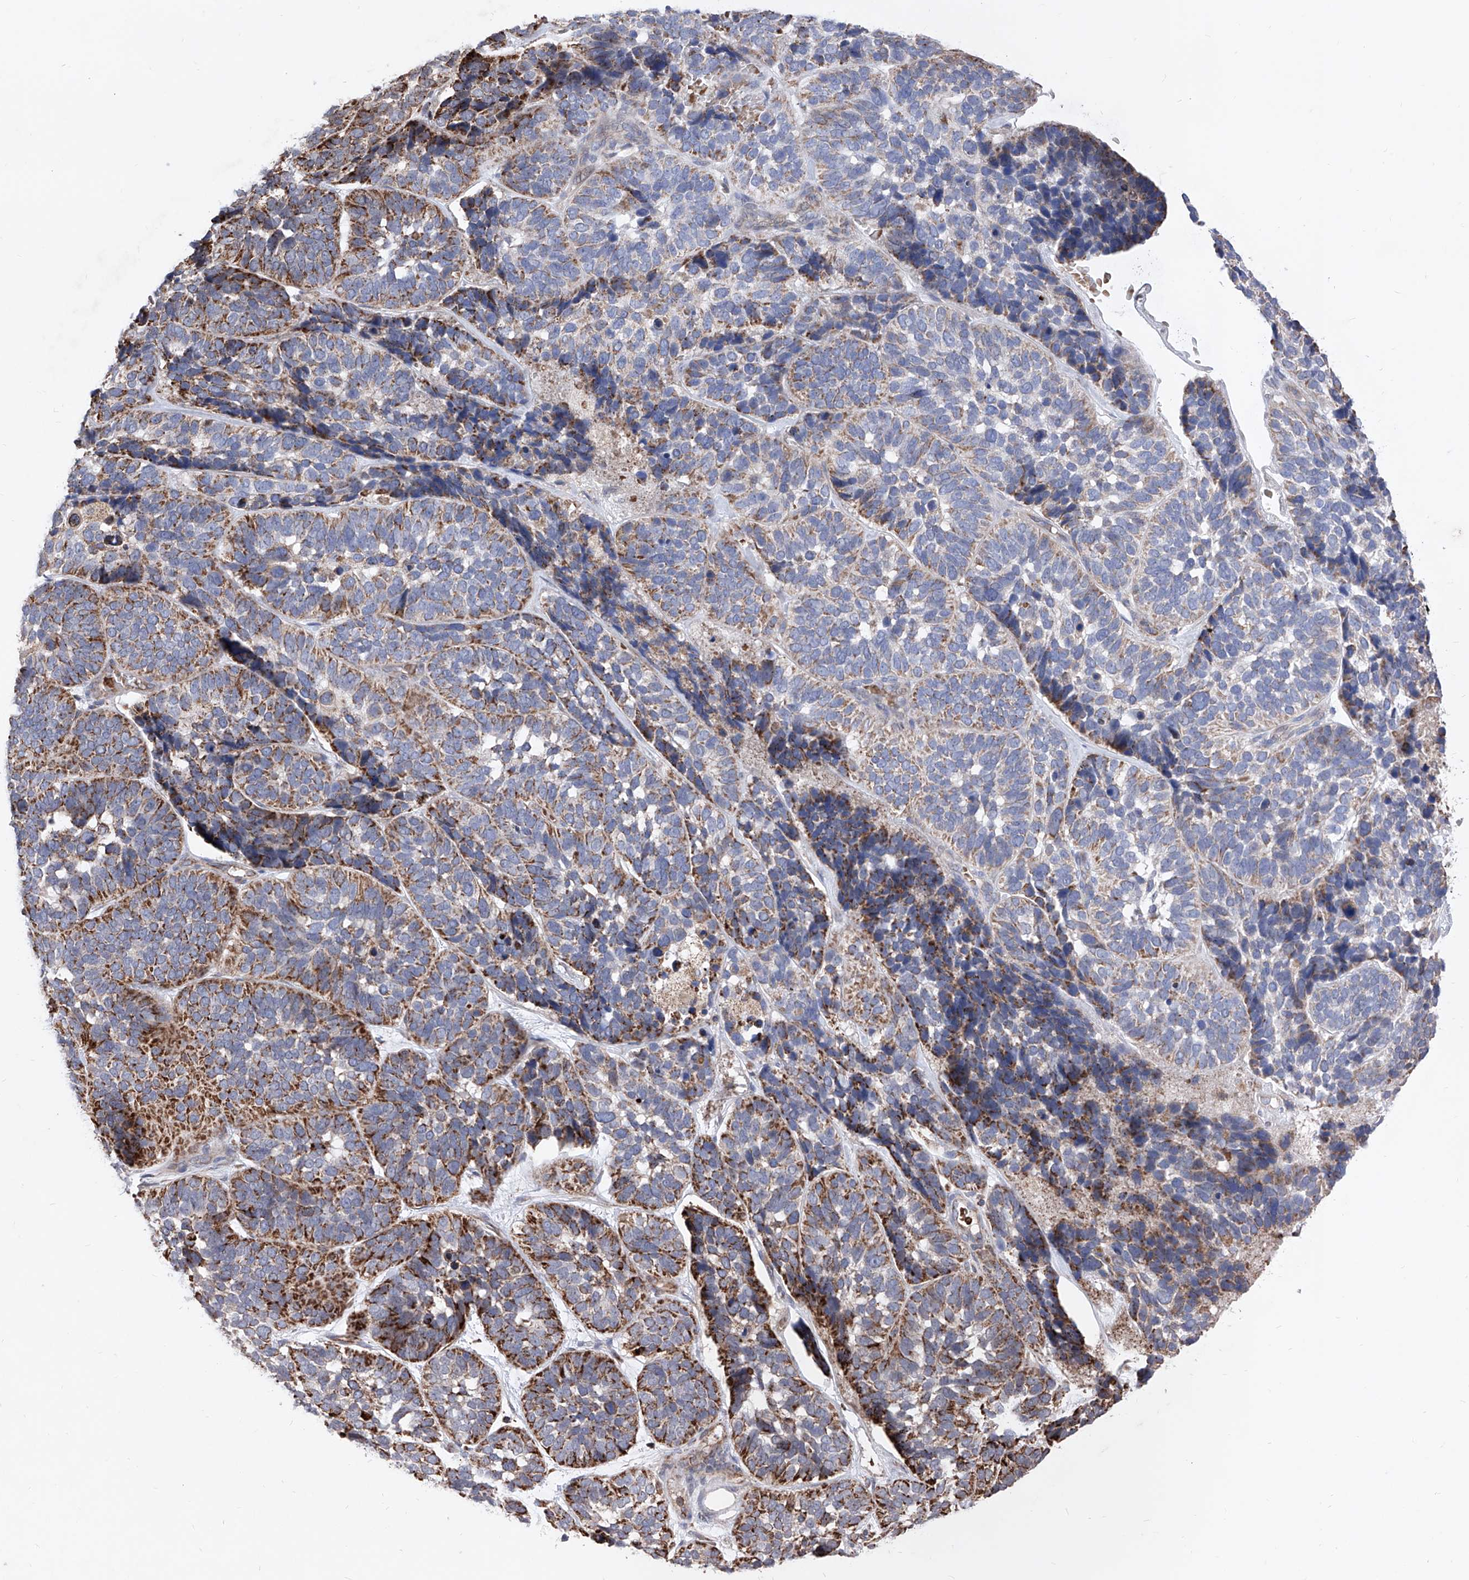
{"staining": {"intensity": "strong", "quantity": ">75%", "location": "cytoplasmic/membranous"}, "tissue": "skin cancer", "cell_type": "Tumor cells", "image_type": "cancer", "snomed": [{"axis": "morphology", "description": "Basal cell carcinoma"}, {"axis": "topography", "description": "Skin"}], "caption": "Immunohistochemistry of skin cancer (basal cell carcinoma) shows high levels of strong cytoplasmic/membranous expression in about >75% of tumor cells.", "gene": "SEMA6A", "patient": {"sex": "male", "age": 62}}